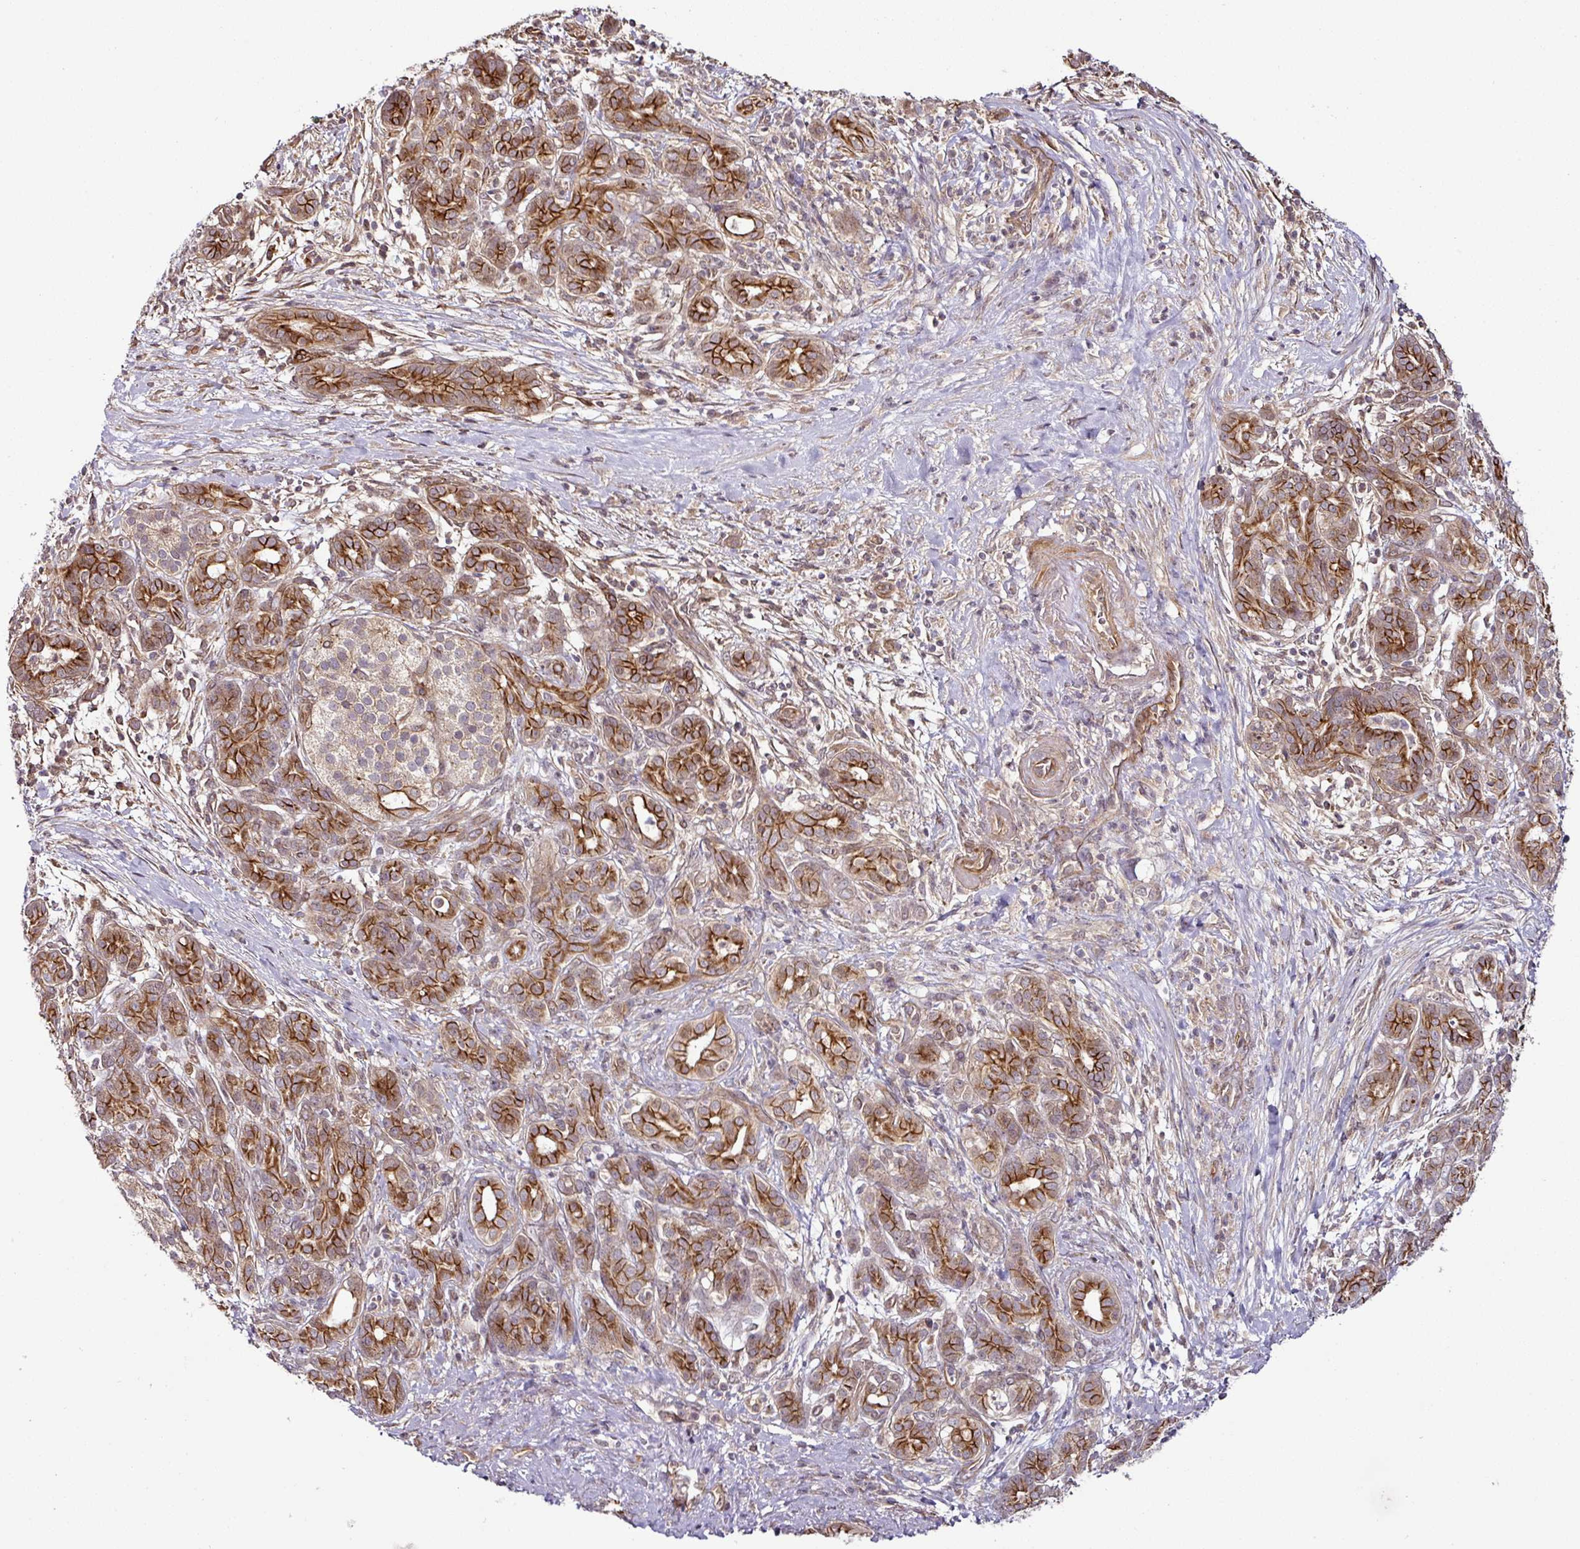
{"staining": {"intensity": "strong", "quantity": ">75%", "location": "cytoplasmic/membranous"}, "tissue": "pancreatic cancer", "cell_type": "Tumor cells", "image_type": "cancer", "snomed": [{"axis": "morphology", "description": "Adenocarcinoma, NOS"}, {"axis": "topography", "description": "Pancreas"}], "caption": "Pancreatic adenocarcinoma tissue reveals strong cytoplasmic/membranous staining in about >75% of tumor cells, visualized by immunohistochemistry.", "gene": "DCAF13", "patient": {"sex": "male", "age": 44}}